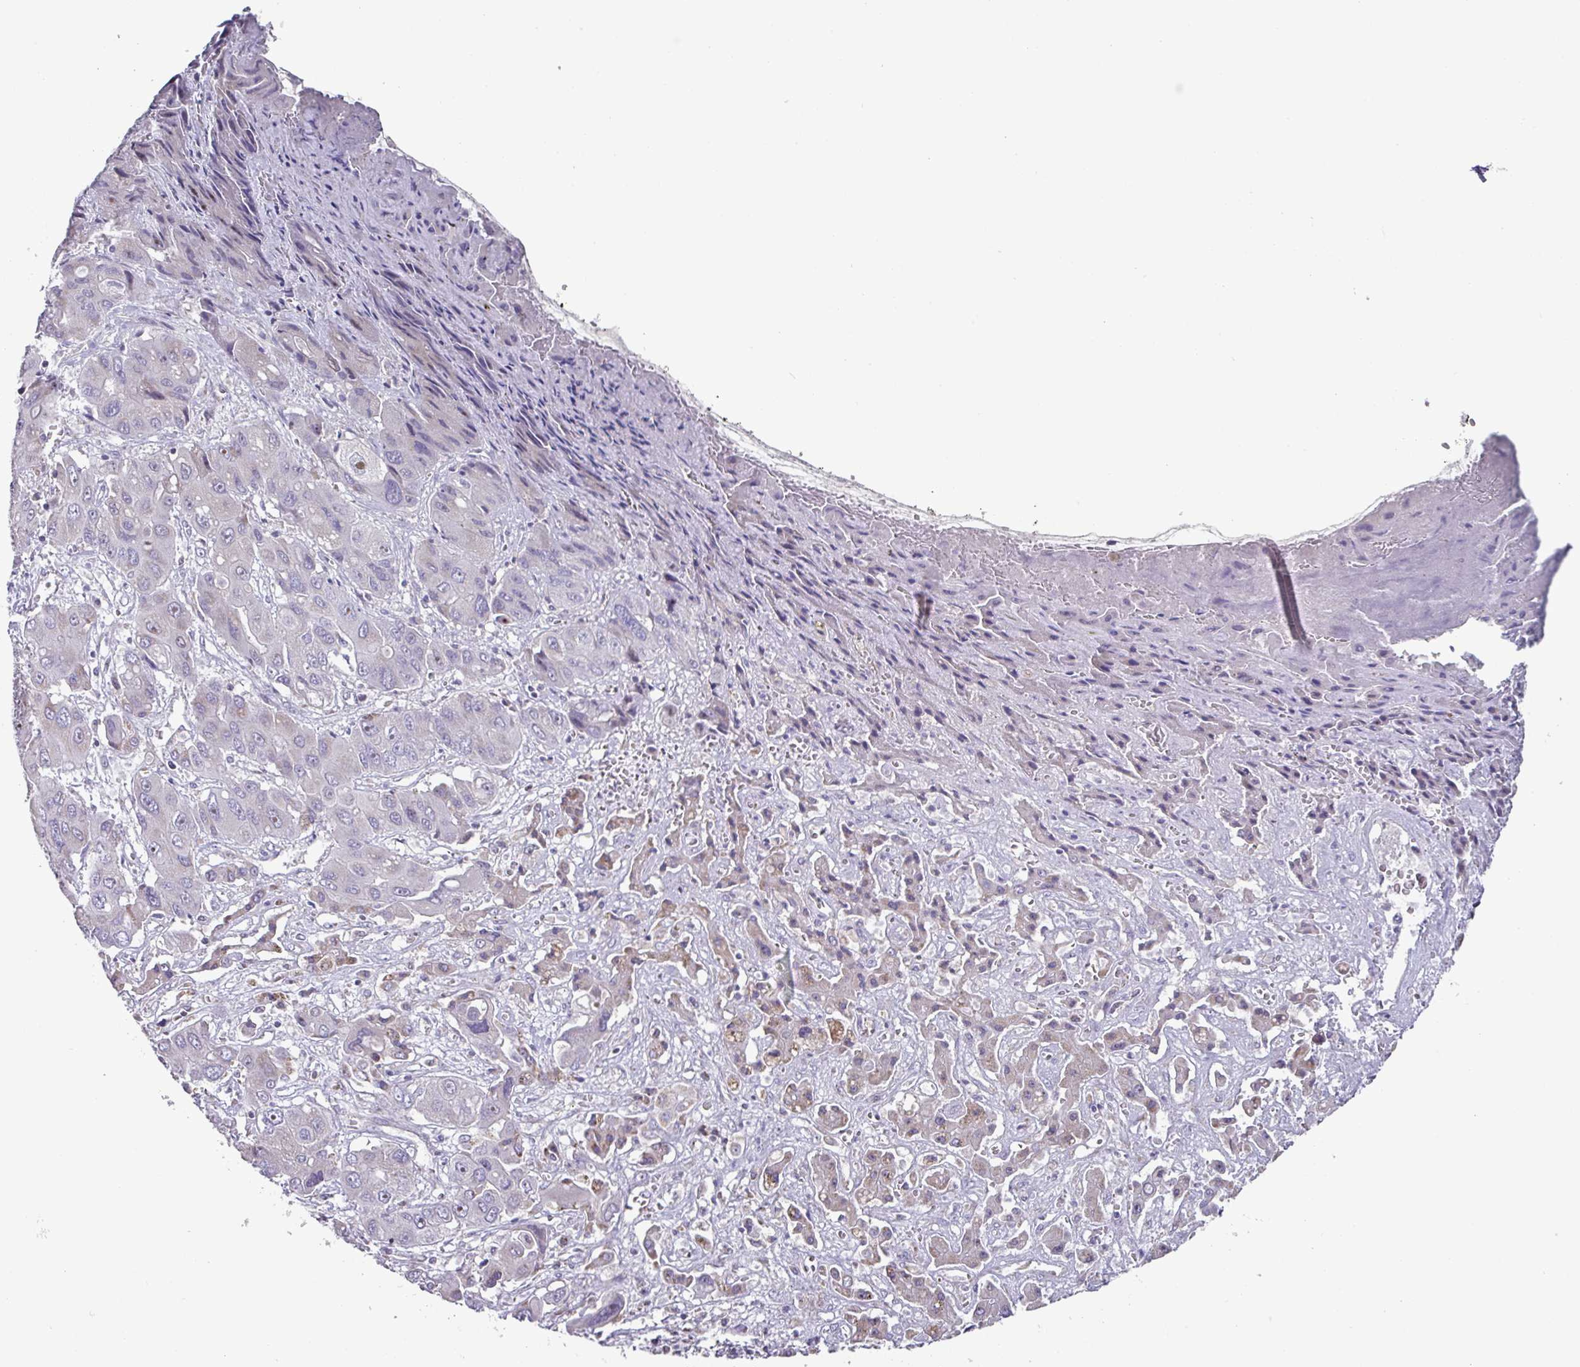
{"staining": {"intensity": "negative", "quantity": "none", "location": "none"}, "tissue": "liver cancer", "cell_type": "Tumor cells", "image_type": "cancer", "snomed": [{"axis": "morphology", "description": "Cholangiocarcinoma"}, {"axis": "topography", "description": "Liver"}], "caption": "An immunohistochemistry (IHC) image of liver cancer is shown. There is no staining in tumor cells of liver cancer.", "gene": "MT-ND4", "patient": {"sex": "male", "age": 67}}